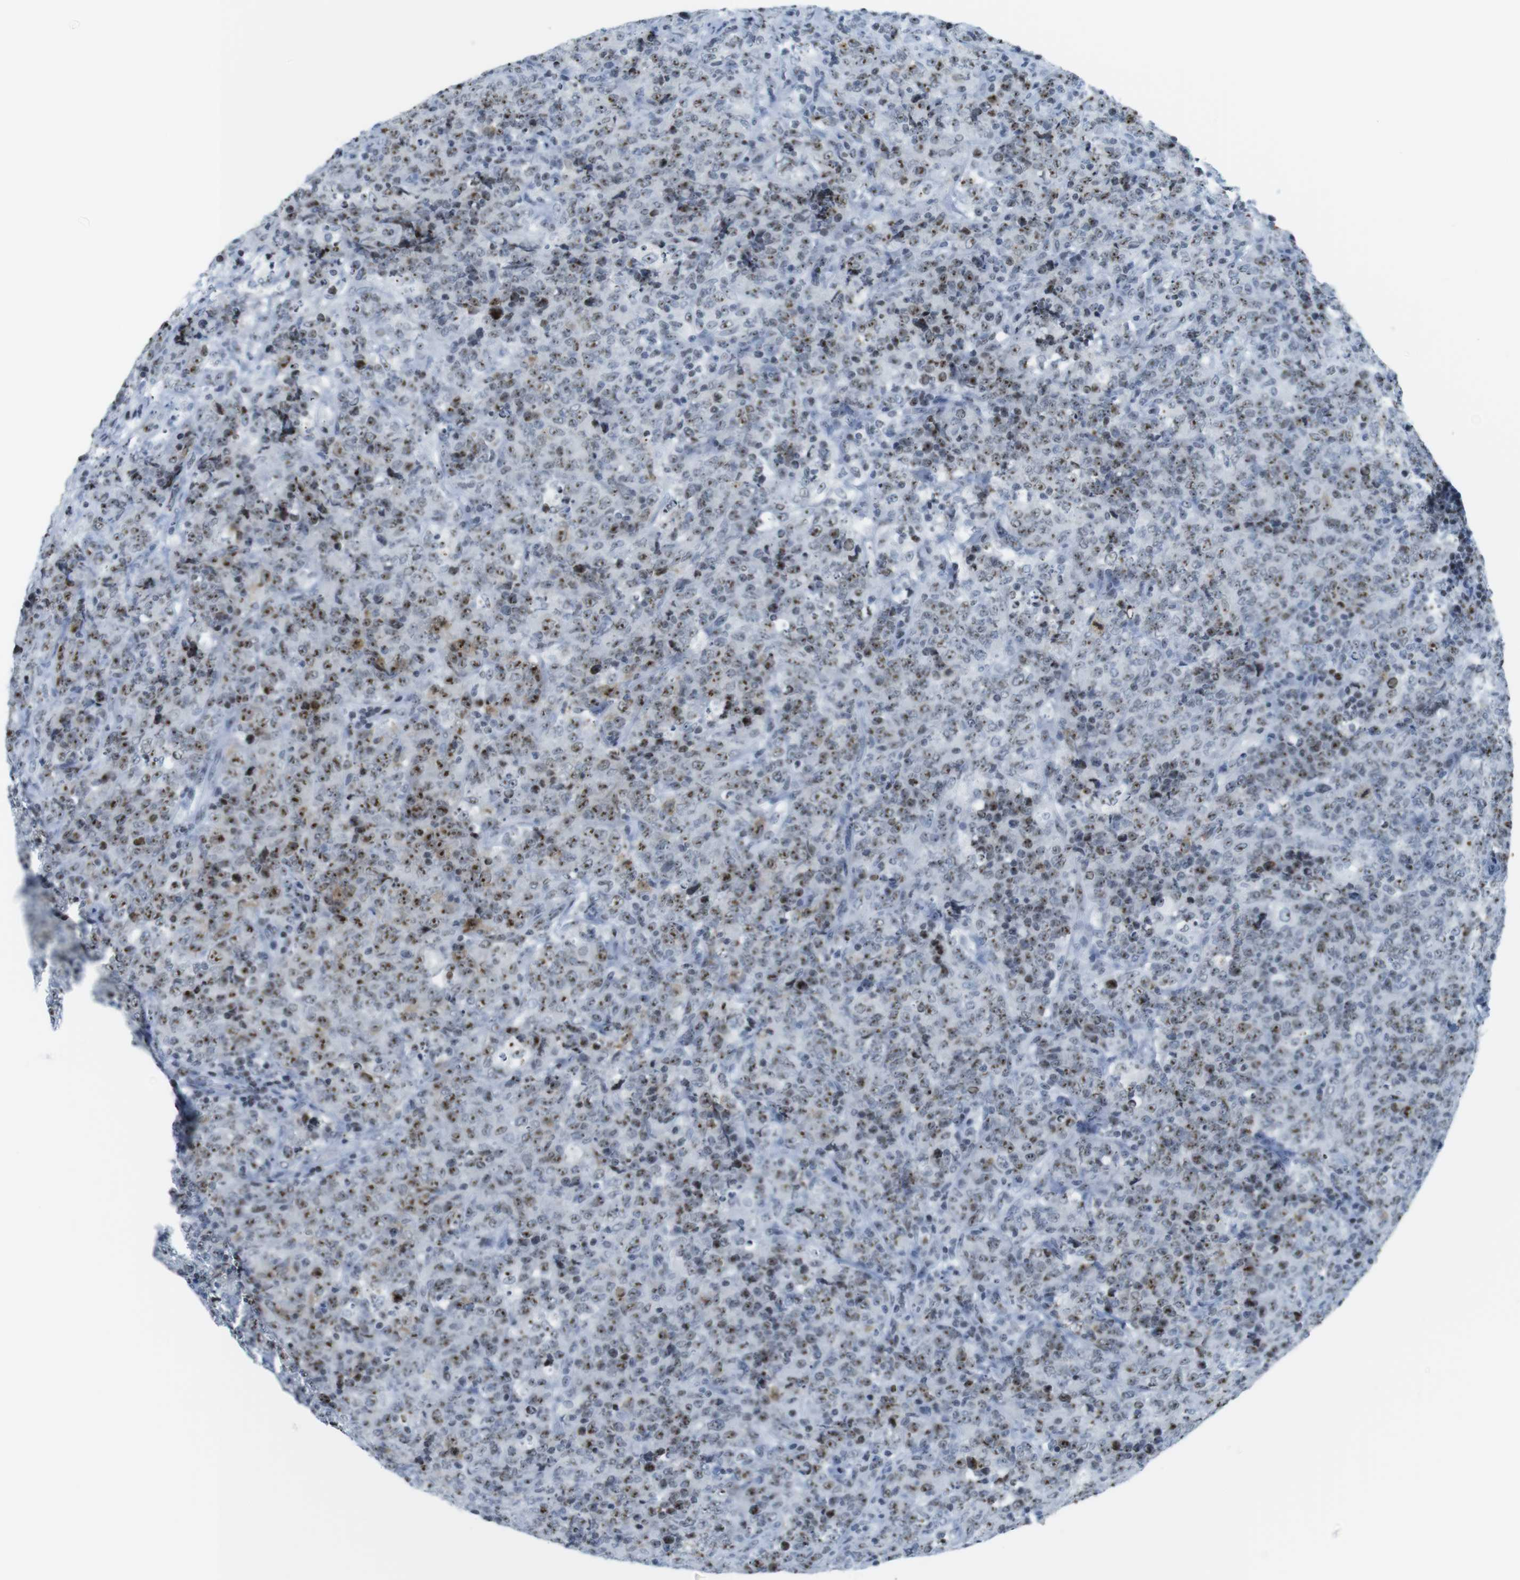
{"staining": {"intensity": "moderate", "quantity": ">75%", "location": "nuclear"}, "tissue": "lymphoma", "cell_type": "Tumor cells", "image_type": "cancer", "snomed": [{"axis": "morphology", "description": "Malignant lymphoma, non-Hodgkin's type, High grade"}, {"axis": "topography", "description": "Tonsil"}], "caption": "This is a micrograph of immunohistochemistry (IHC) staining of malignant lymphoma, non-Hodgkin's type (high-grade), which shows moderate expression in the nuclear of tumor cells.", "gene": "NIFK", "patient": {"sex": "female", "age": 36}}